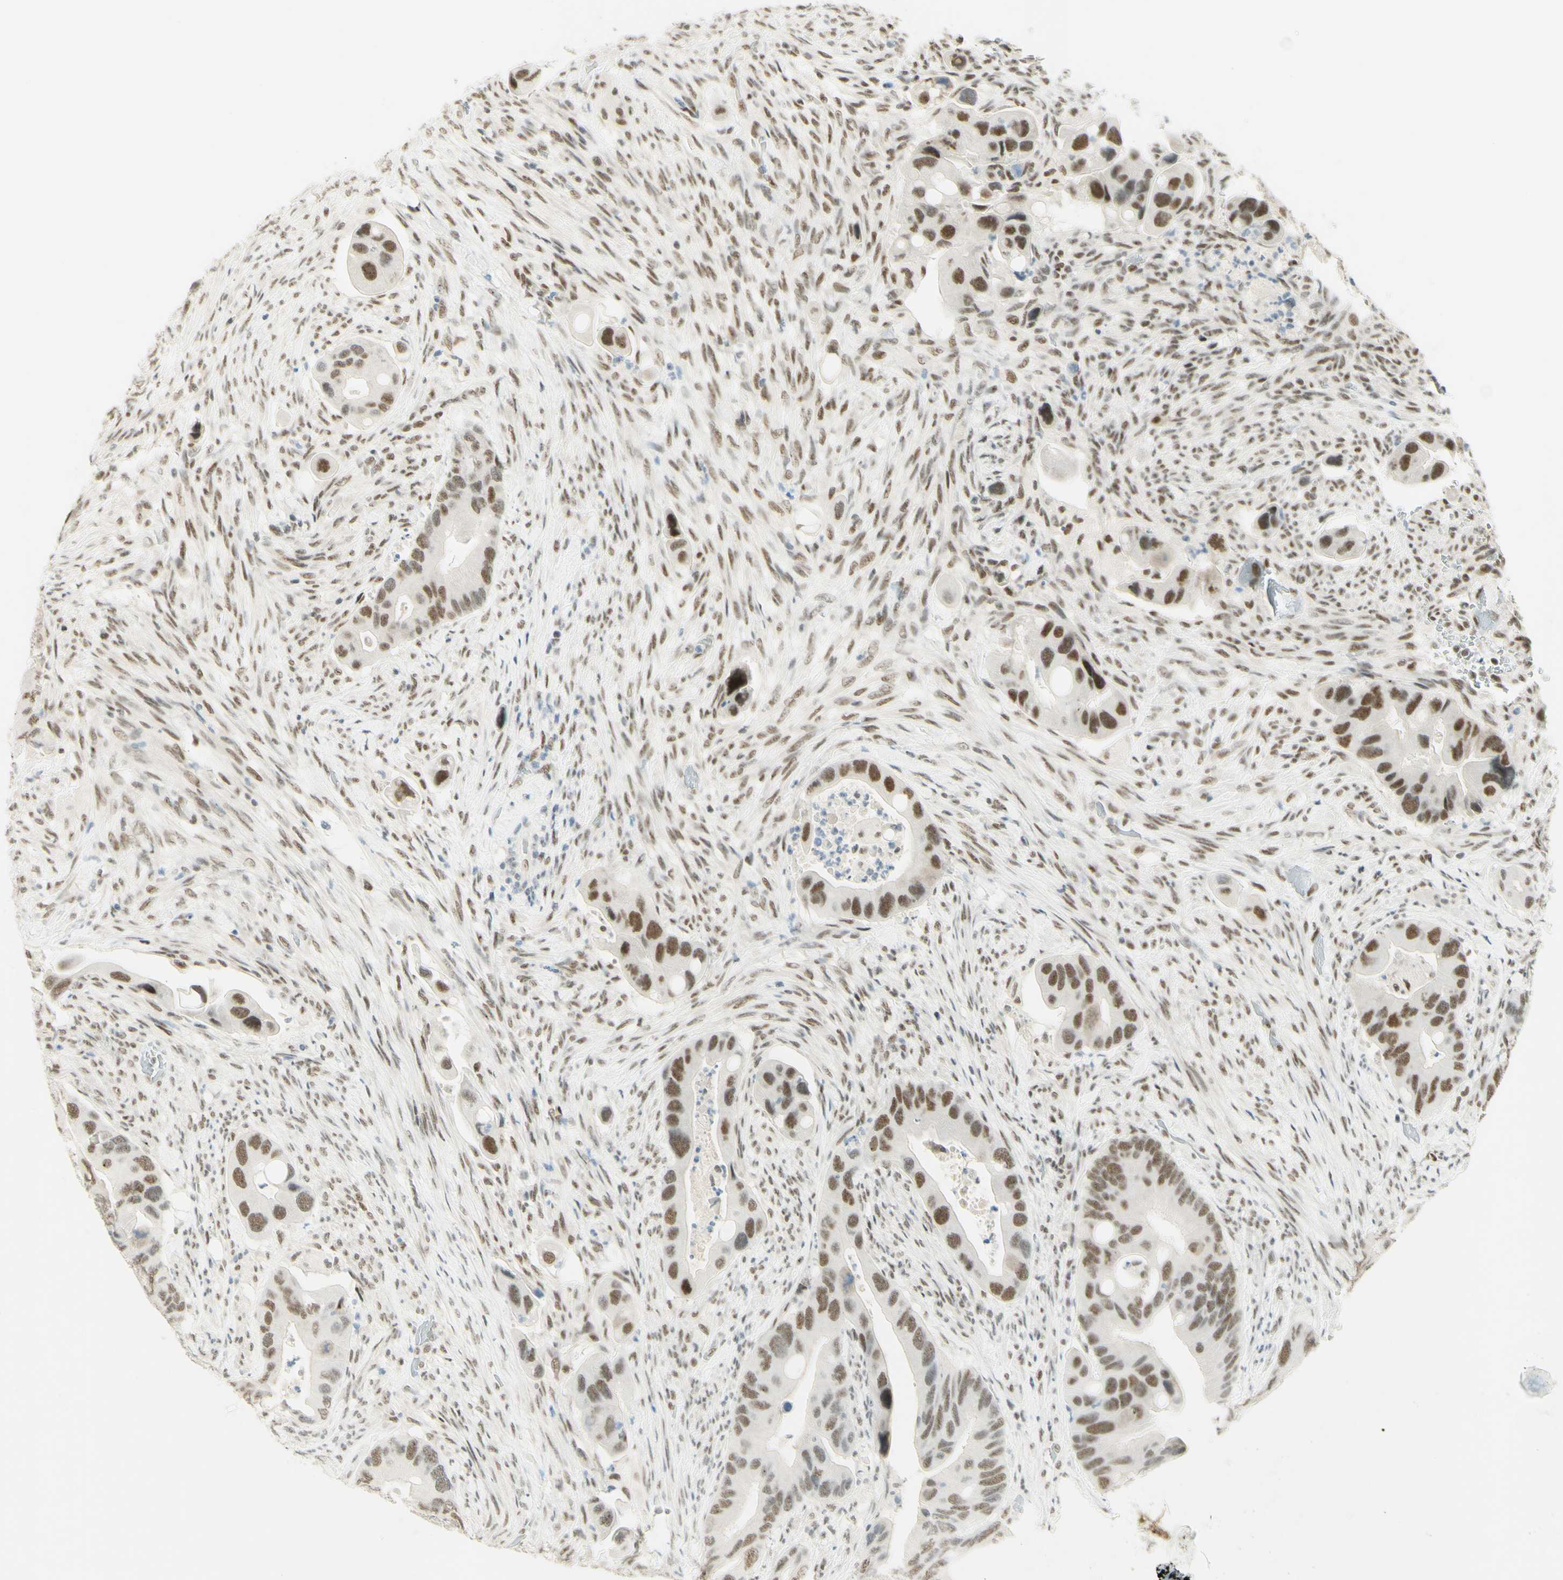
{"staining": {"intensity": "moderate", "quantity": ">75%", "location": "nuclear"}, "tissue": "colorectal cancer", "cell_type": "Tumor cells", "image_type": "cancer", "snomed": [{"axis": "morphology", "description": "Adenocarcinoma, NOS"}, {"axis": "topography", "description": "Rectum"}], "caption": "Immunohistochemical staining of adenocarcinoma (colorectal) exhibits medium levels of moderate nuclear protein staining in about >75% of tumor cells.", "gene": "PMS2", "patient": {"sex": "female", "age": 57}}